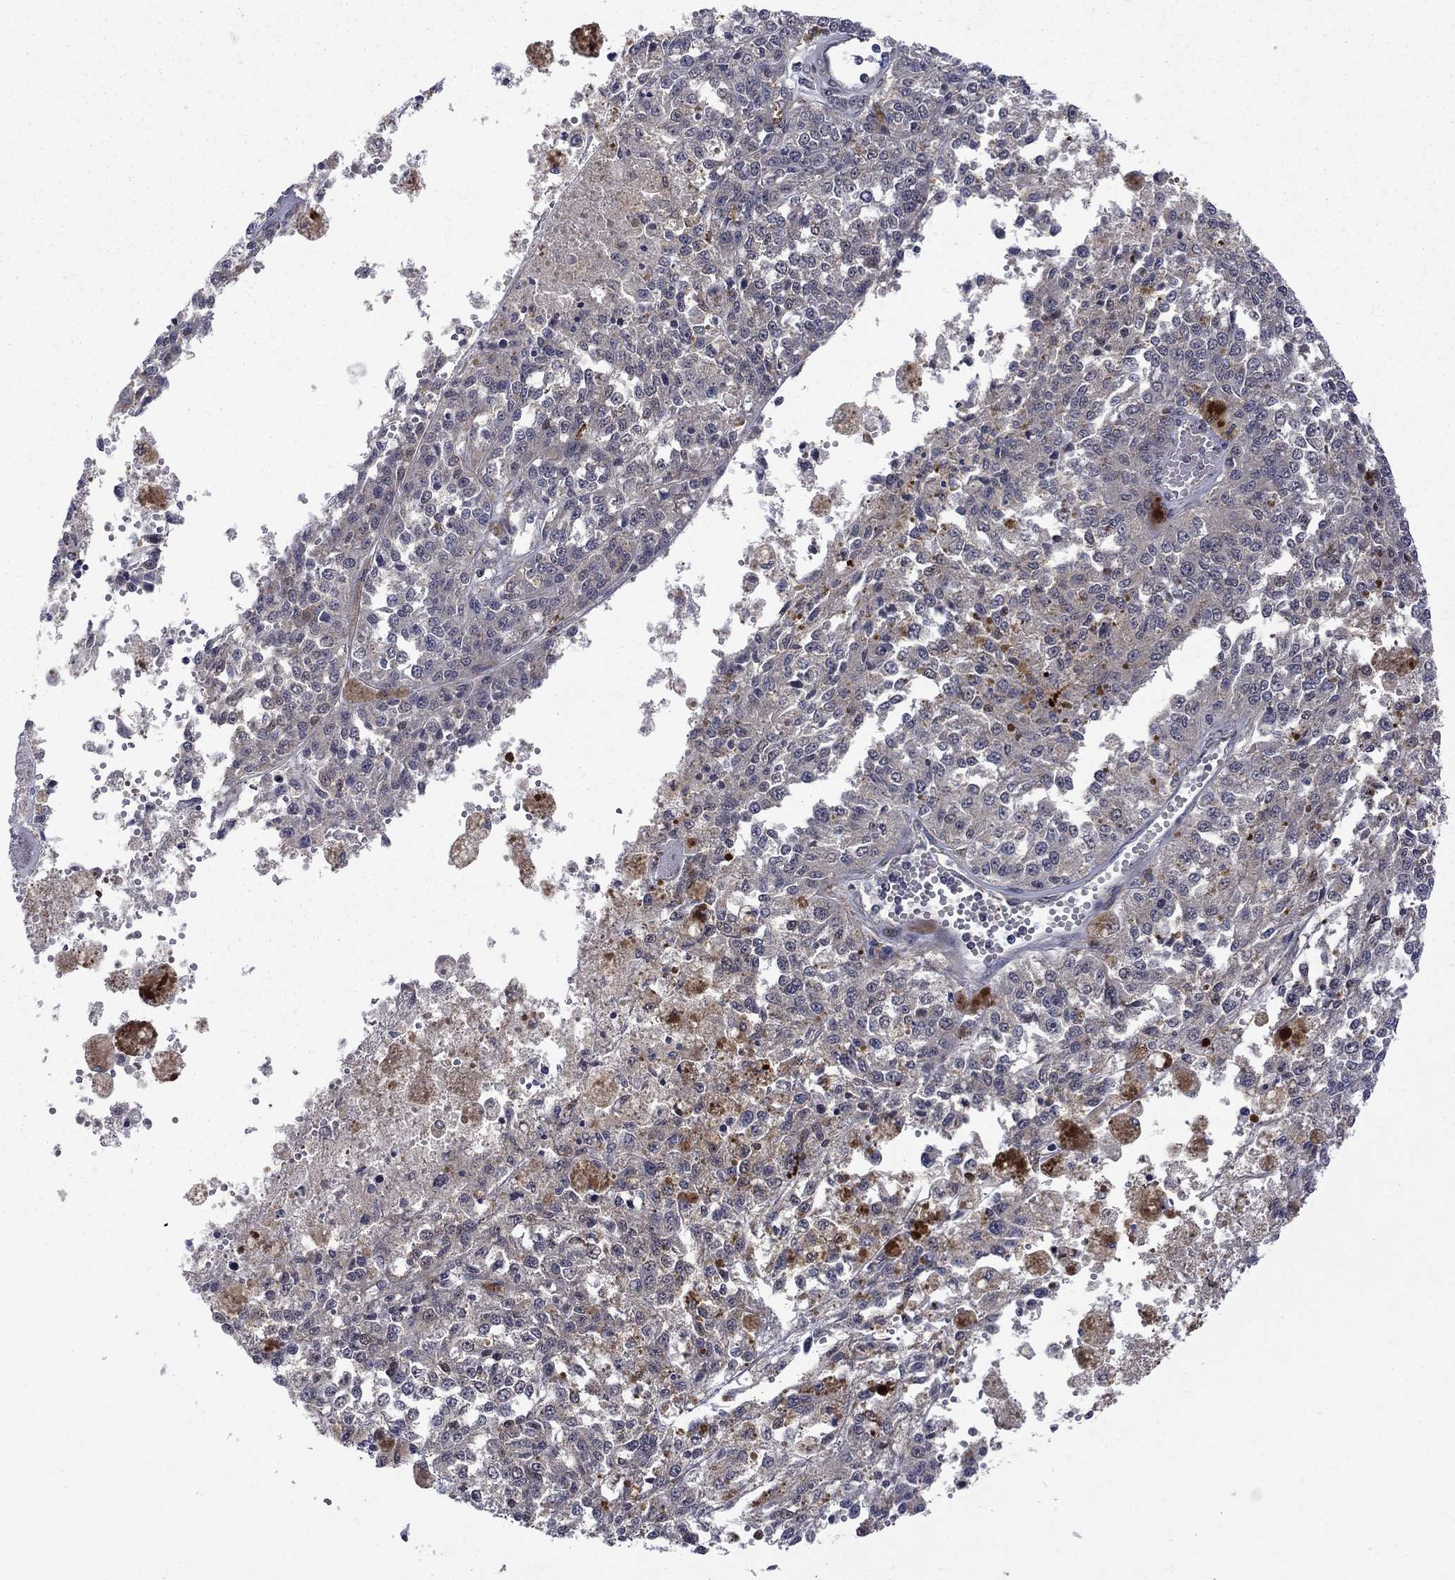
{"staining": {"intensity": "negative", "quantity": "none", "location": "none"}, "tissue": "melanoma", "cell_type": "Tumor cells", "image_type": "cancer", "snomed": [{"axis": "morphology", "description": "Malignant melanoma, Metastatic site"}, {"axis": "topography", "description": "Lymph node"}], "caption": "Image shows no significant protein staining in tumor cells of malignant melanoma (metastatic site).", "gene": "CBR1", "patient": {"sex": "female", "age": 64}}